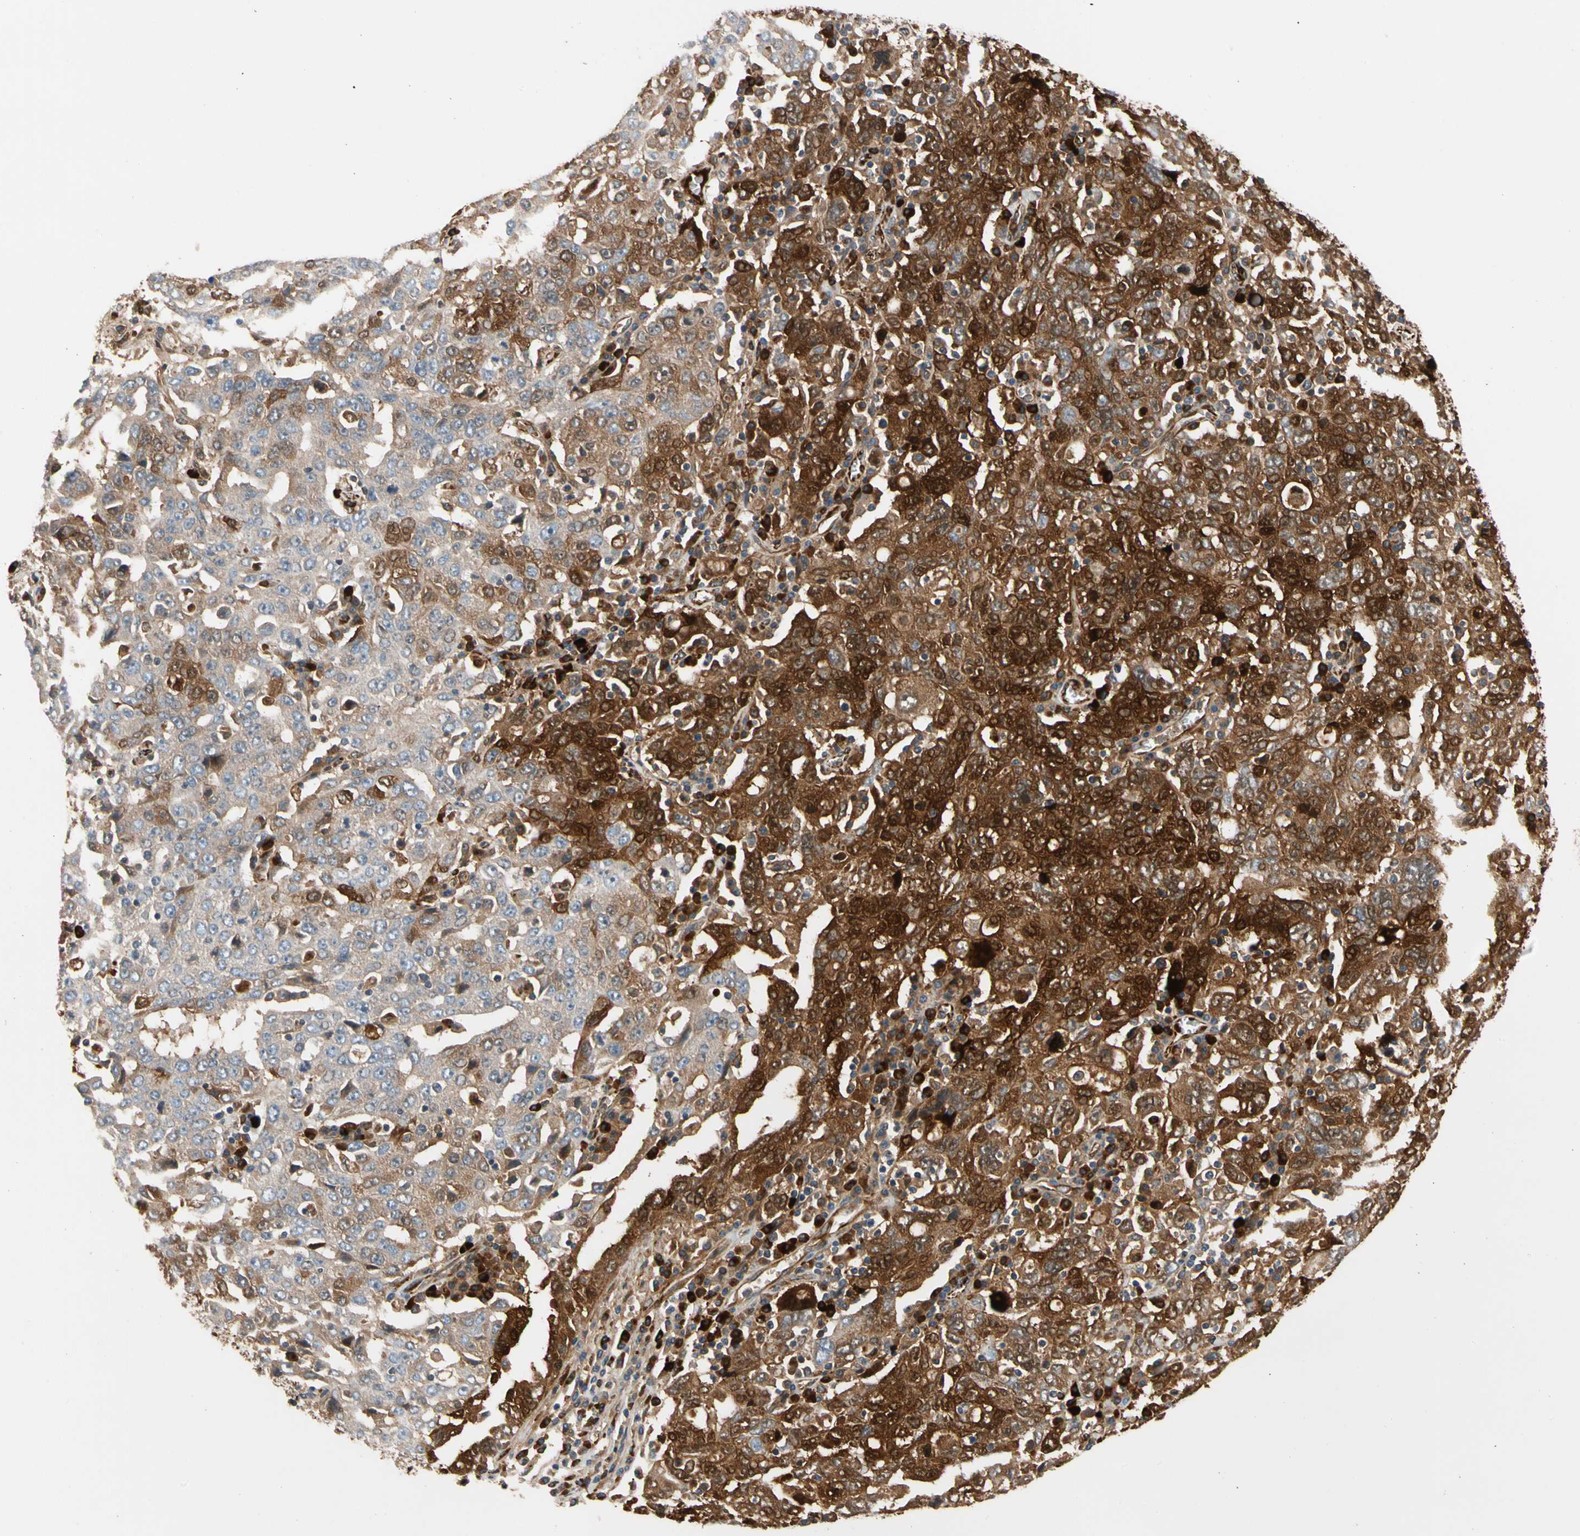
{"staining": {"intensity": "strong", "quantity": "25%-75%", "location": "cytoplasmic/membranous"}, "tissue": "ovarian cancer", "cell_type": "Tumor cells", "image_type": "cancer", "snomed": [{"axis": "morphology", "description": "Carcinoma, endometroid"}, {"axis": "topography", "description": "Ovary"}], "caption": "Strong cytoplasmic/membranous expression is seen in about 25%-75% of tumor cells in endometroid carcinoma (ovarian).", "gene": "FGD6", "patient": {"sex": "female", "age": 62}}